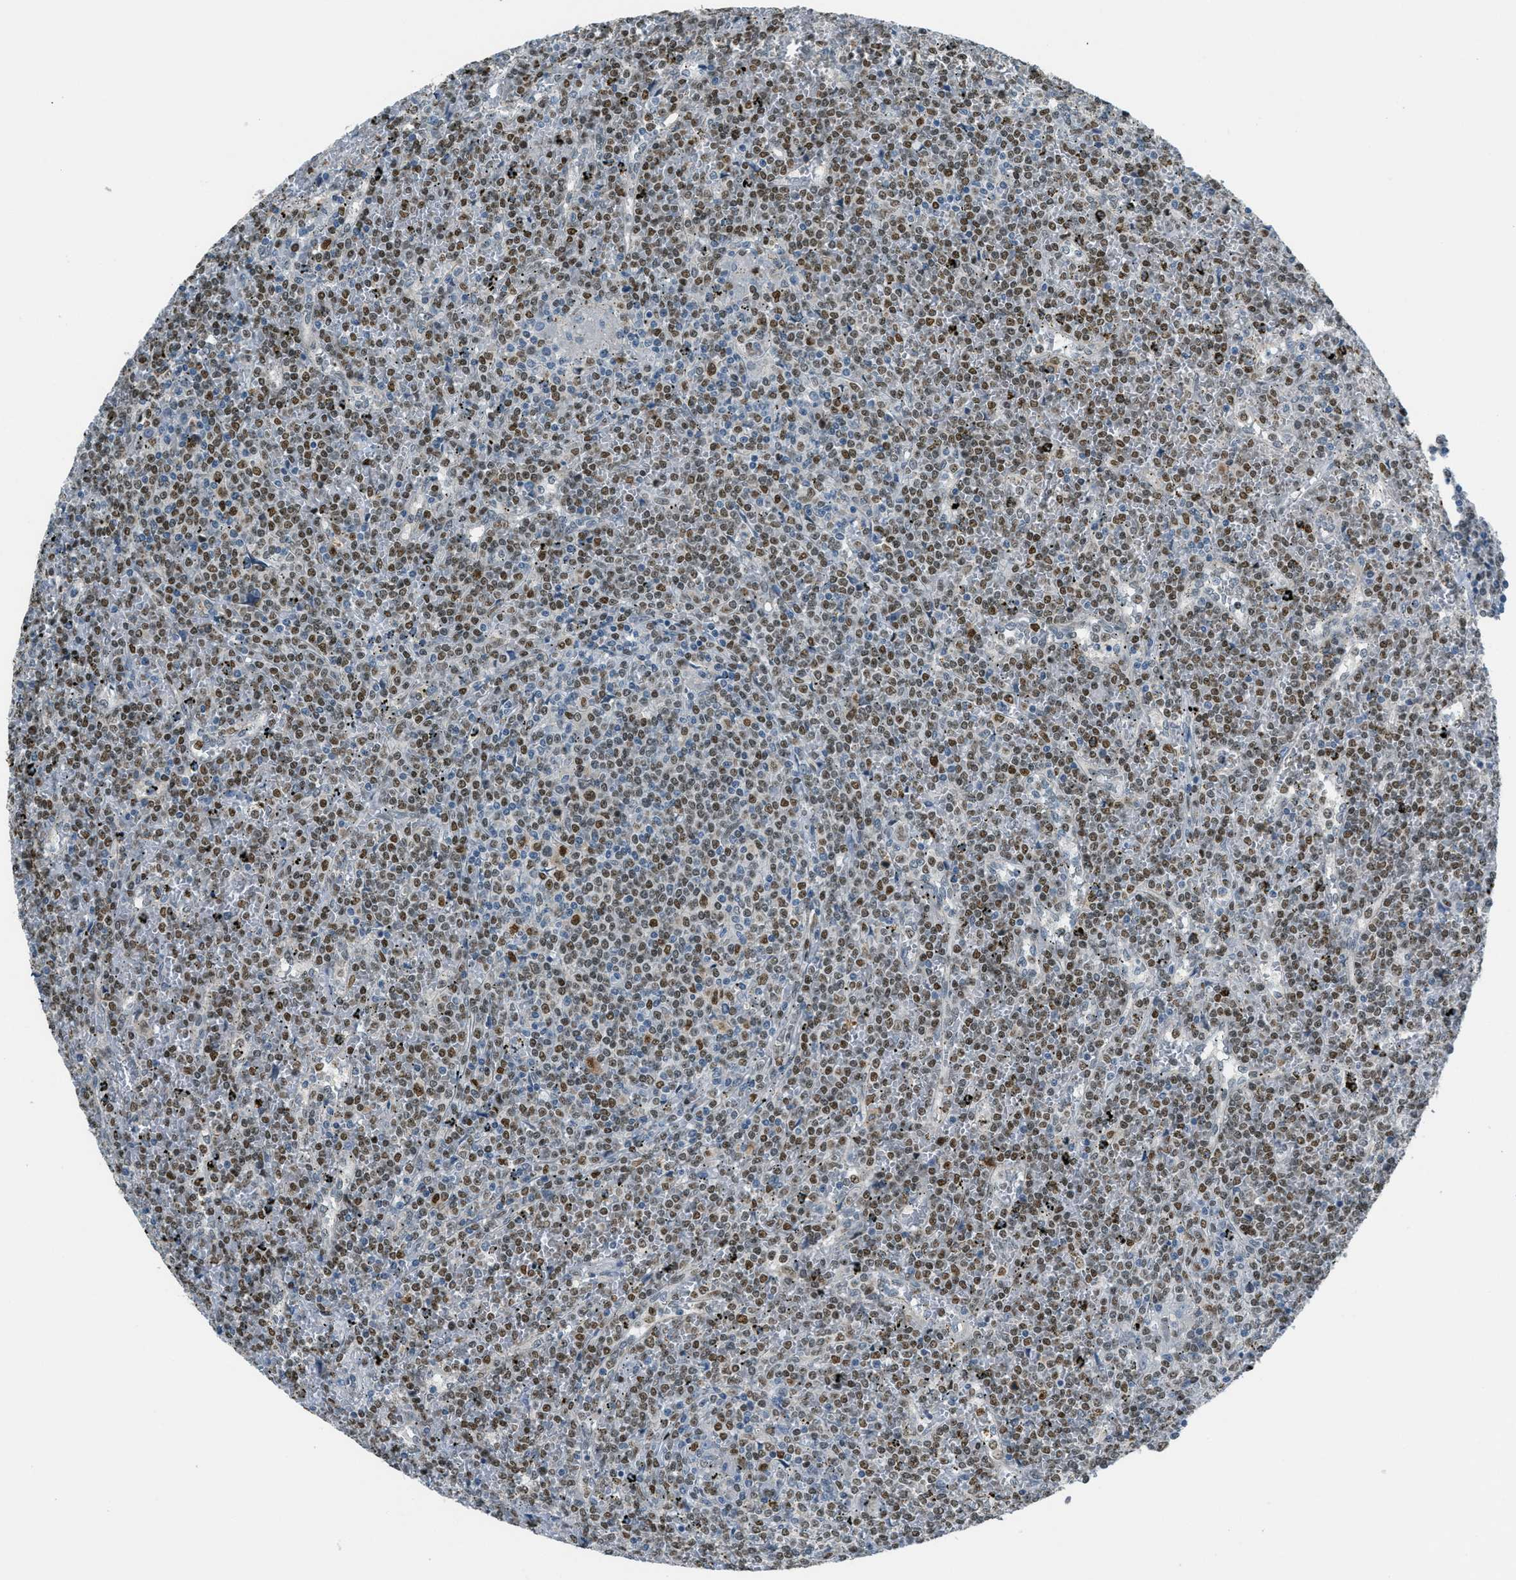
{"staining": {"intensity": "moderate", "quantity": ">75%", "location": "nuclear"}, "tissue": "lymphoma", "cell_type": "Tumor cells", "image_type": "cancer", "snomed": [{"axis": "morphology", "description": "Malignant lymphoma, non-Hodgkin's type, Low grade"}, {"axis": "topography", "description": "Spleen"}], "caption": "Immunohistochemistry photomicrograph of human malignant lymphoma, non-Hodgkin's type (low-grade) stained for a protein (brown), which demonstrates medium levels of moderate nuclear expression in about >75% of tumor cells.", "gene": "TCF3", "patient": {"sex": "female", "age": 19}}